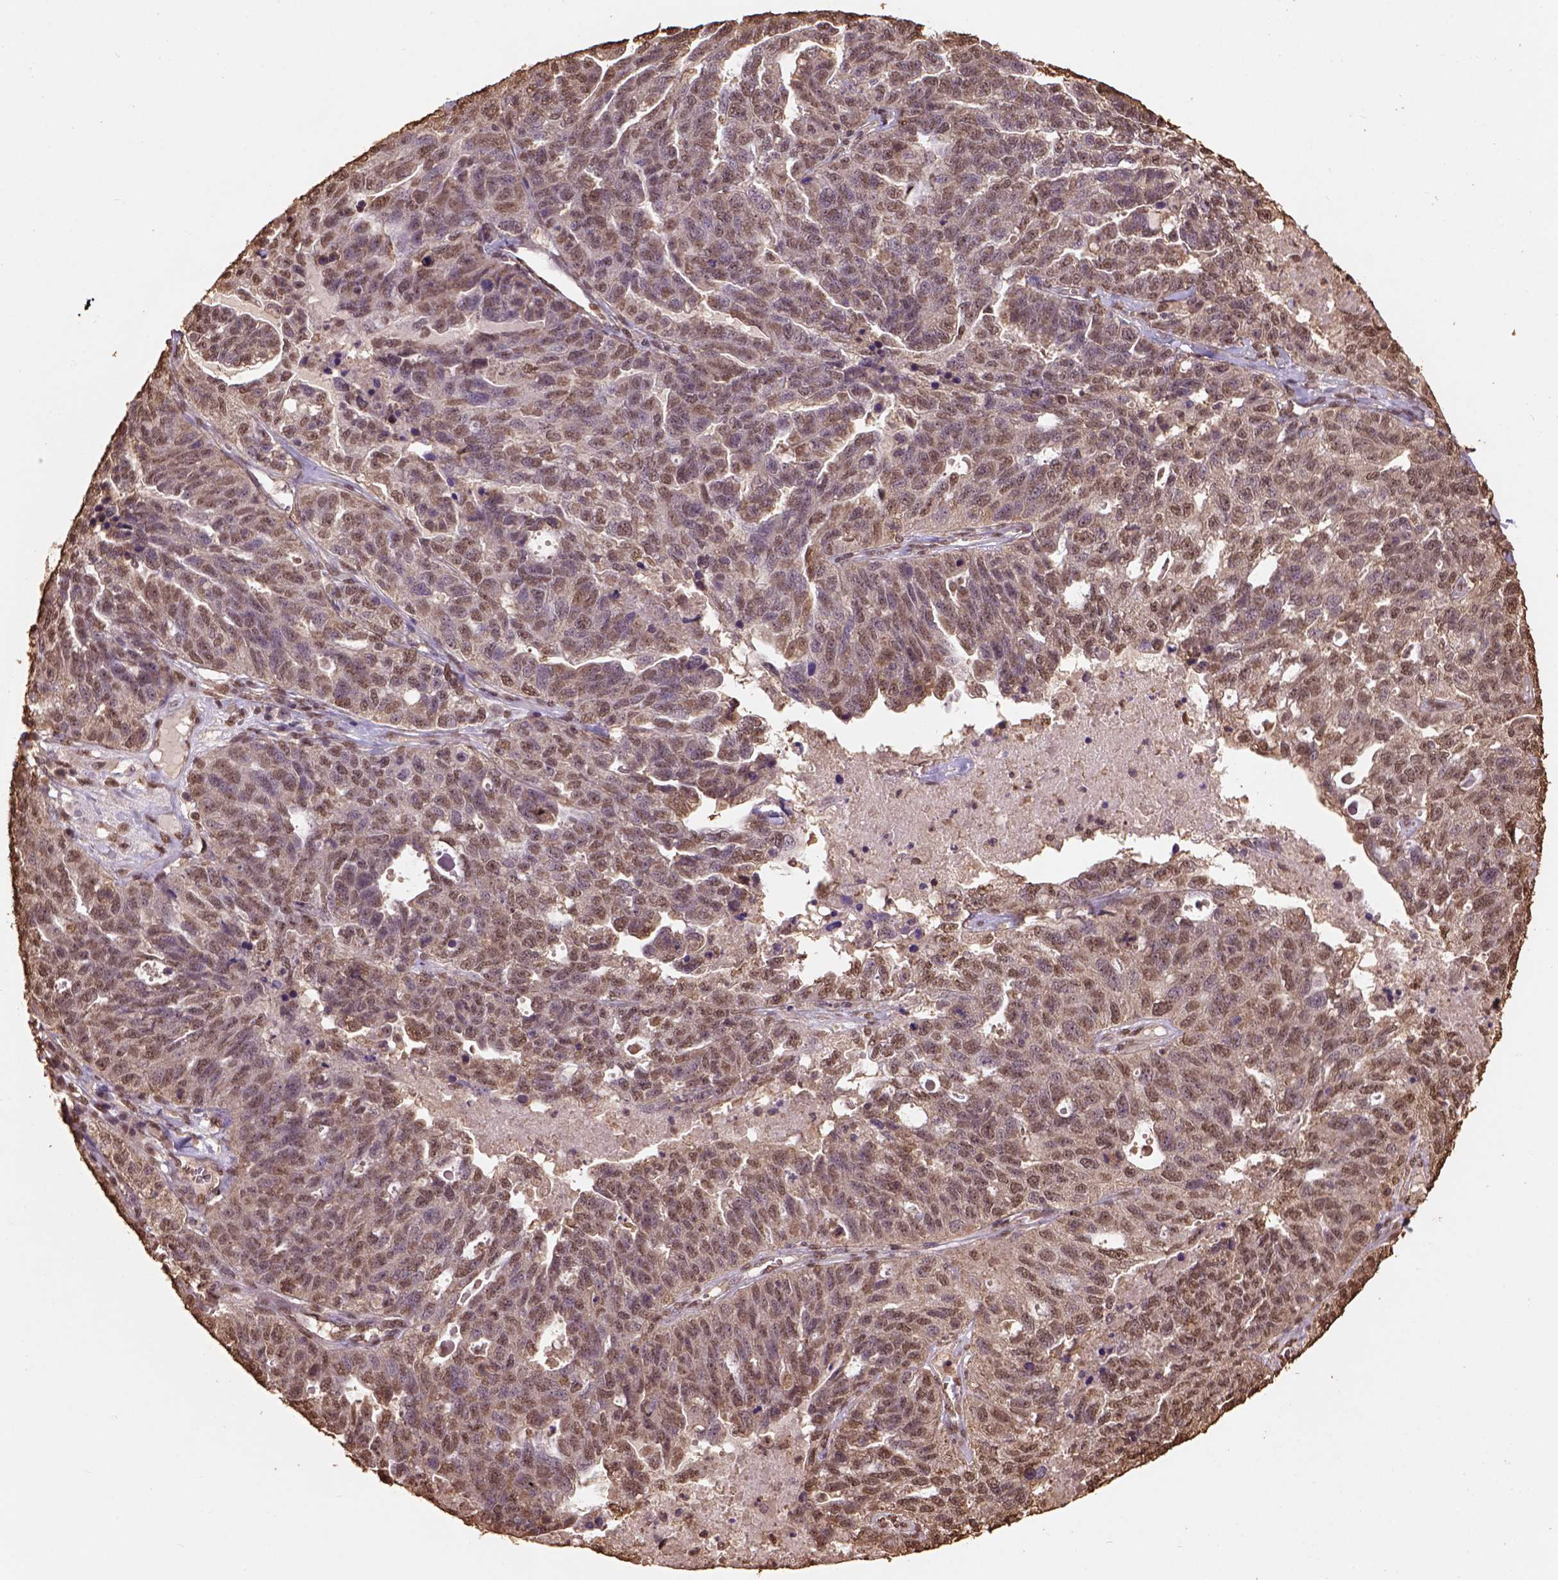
{"staining": {"intensity": "moderate", "quantity": ">75%", "location": "cytoplasmic/membranous"}, "tissue": "ovarian cancer", "cell_type": "Tumor cells", "image_type": "cancer", "snomed": [{"axis": "morphology", "description": "Cystadenocarcinoma, serous, NOS"}, {"axis": "topography", "description": "Ovary"}], "caption": "Tumor cells exhibit medium levels of moderate cytoplasmic/membranous expression in about >75% of cells in human ovarian cancer (serous cystadenocarcinoma). (Stains: DAB (3,3'-diaminobenzidine) in brown, nuclei in blue, Microscopy: brightfield microscopy at high magnification).", "gene": "CSTF2T", "patient": {"sex": "female", "age": 71}}